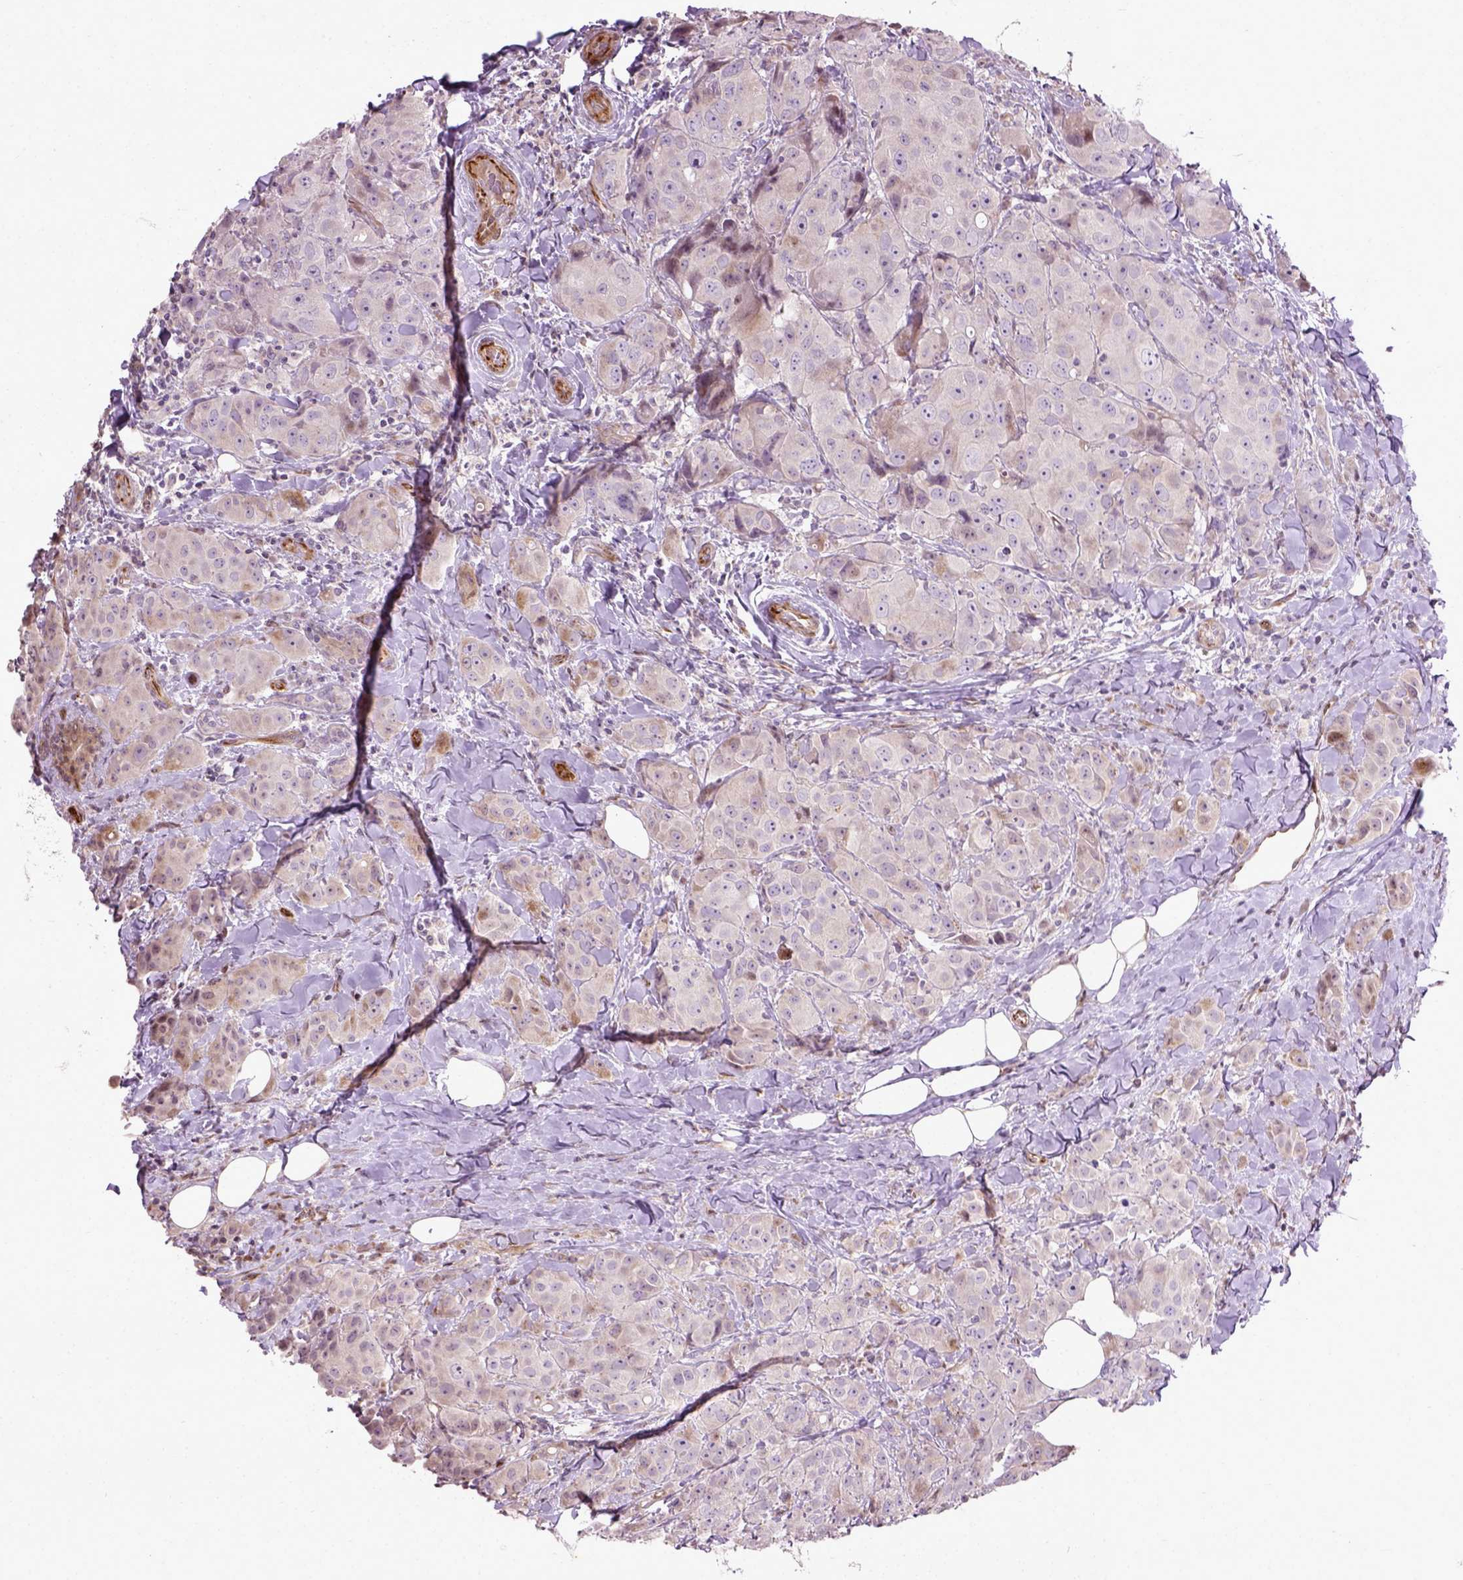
{"staining": {"intensity": "negative", "quantity": "none", "location": "none"}, "tissue": "breast cancer", "cell_type": "Tumor cells", "image_type": "cancer", "snomed": [{"axis": "morphology", "description": "Duct carcinoma"}, {"axis": "topography", "description": "Breast"}], "caption": "Micrograph shows no significant protein positivity in tumor cells of breast invasive ductal carcinoma. (Brightfield microscopy of DAB IHC at high magnification).", "gene": "PKP3", "patient": {"sex": "female", "age": 43}}